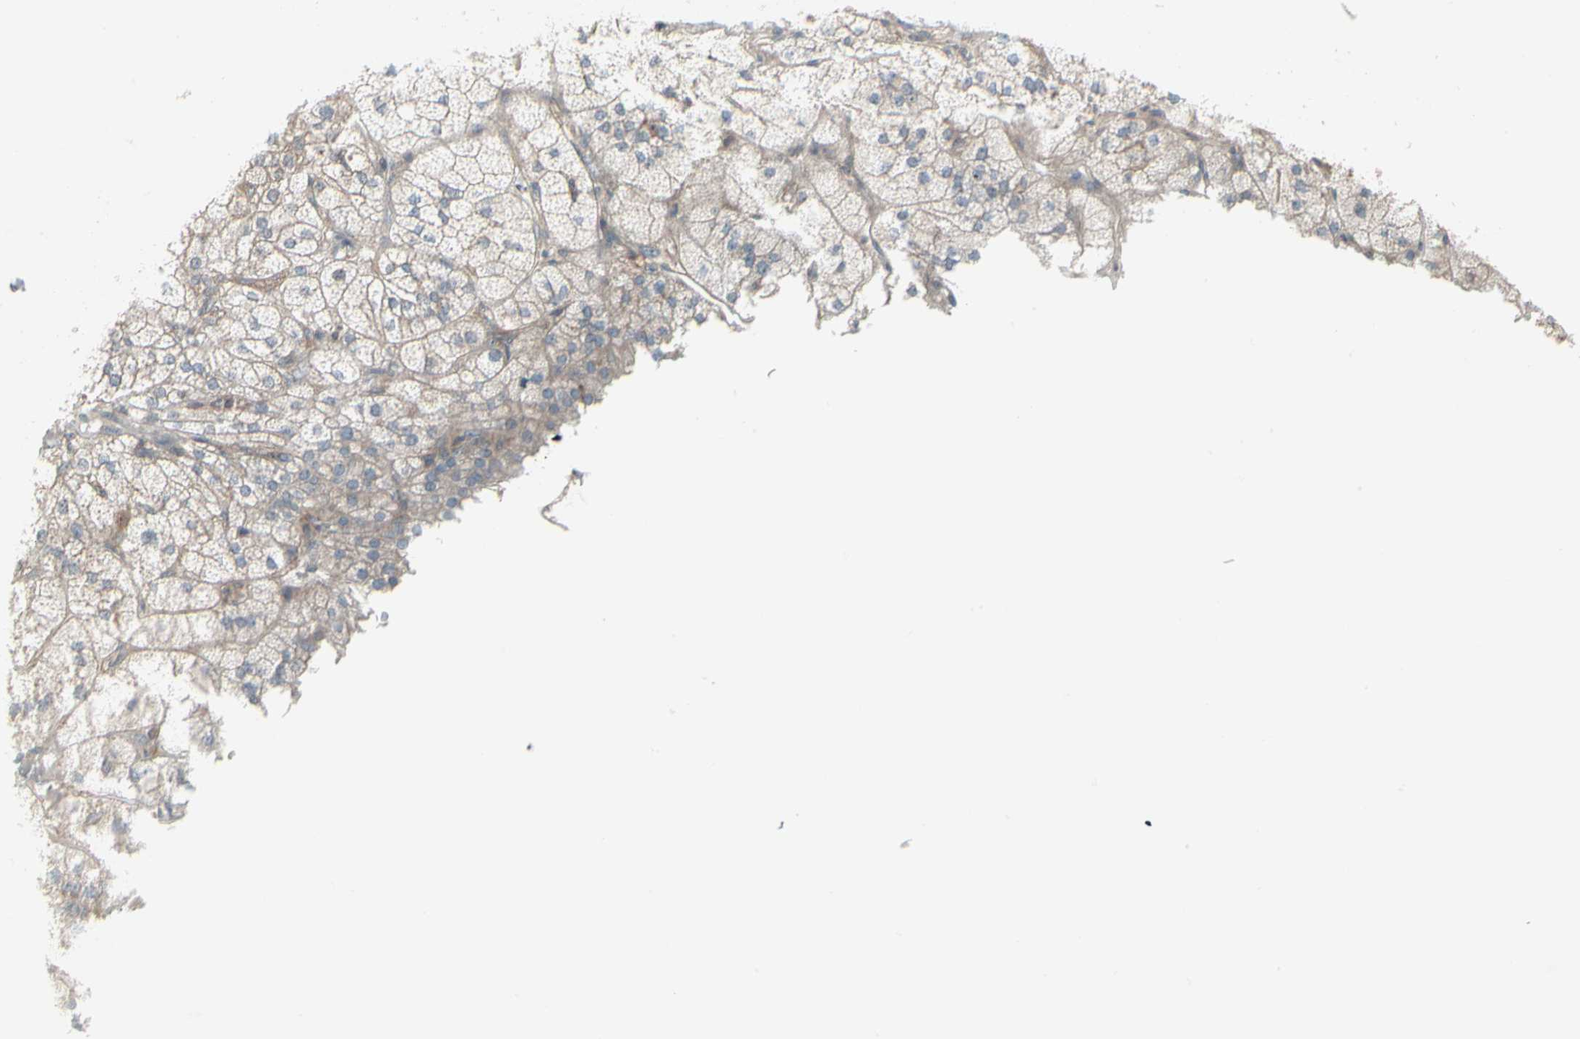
{"staining": {"intensity": "strong", "quantity": ">75%", "location": "cytoplasmic/membranous"}, "tissue": "adrenal gland", "cell_type": "Glandular cells", "image_type": "normal", "snomed": [{"axis": "morphology", "description": "Normal tissue, NOS"}, {"axis": "topography", "description": "Adrenal gland"}], "caption": "An image showing strong cytoplasmic/membranous positivity in about >75% of glandular cells in unremarkable adrenal gland, as visualized by brown immunohistochemical staining.", "gene": "EPS15", "patient": {"sex": "female", "age": 60}}